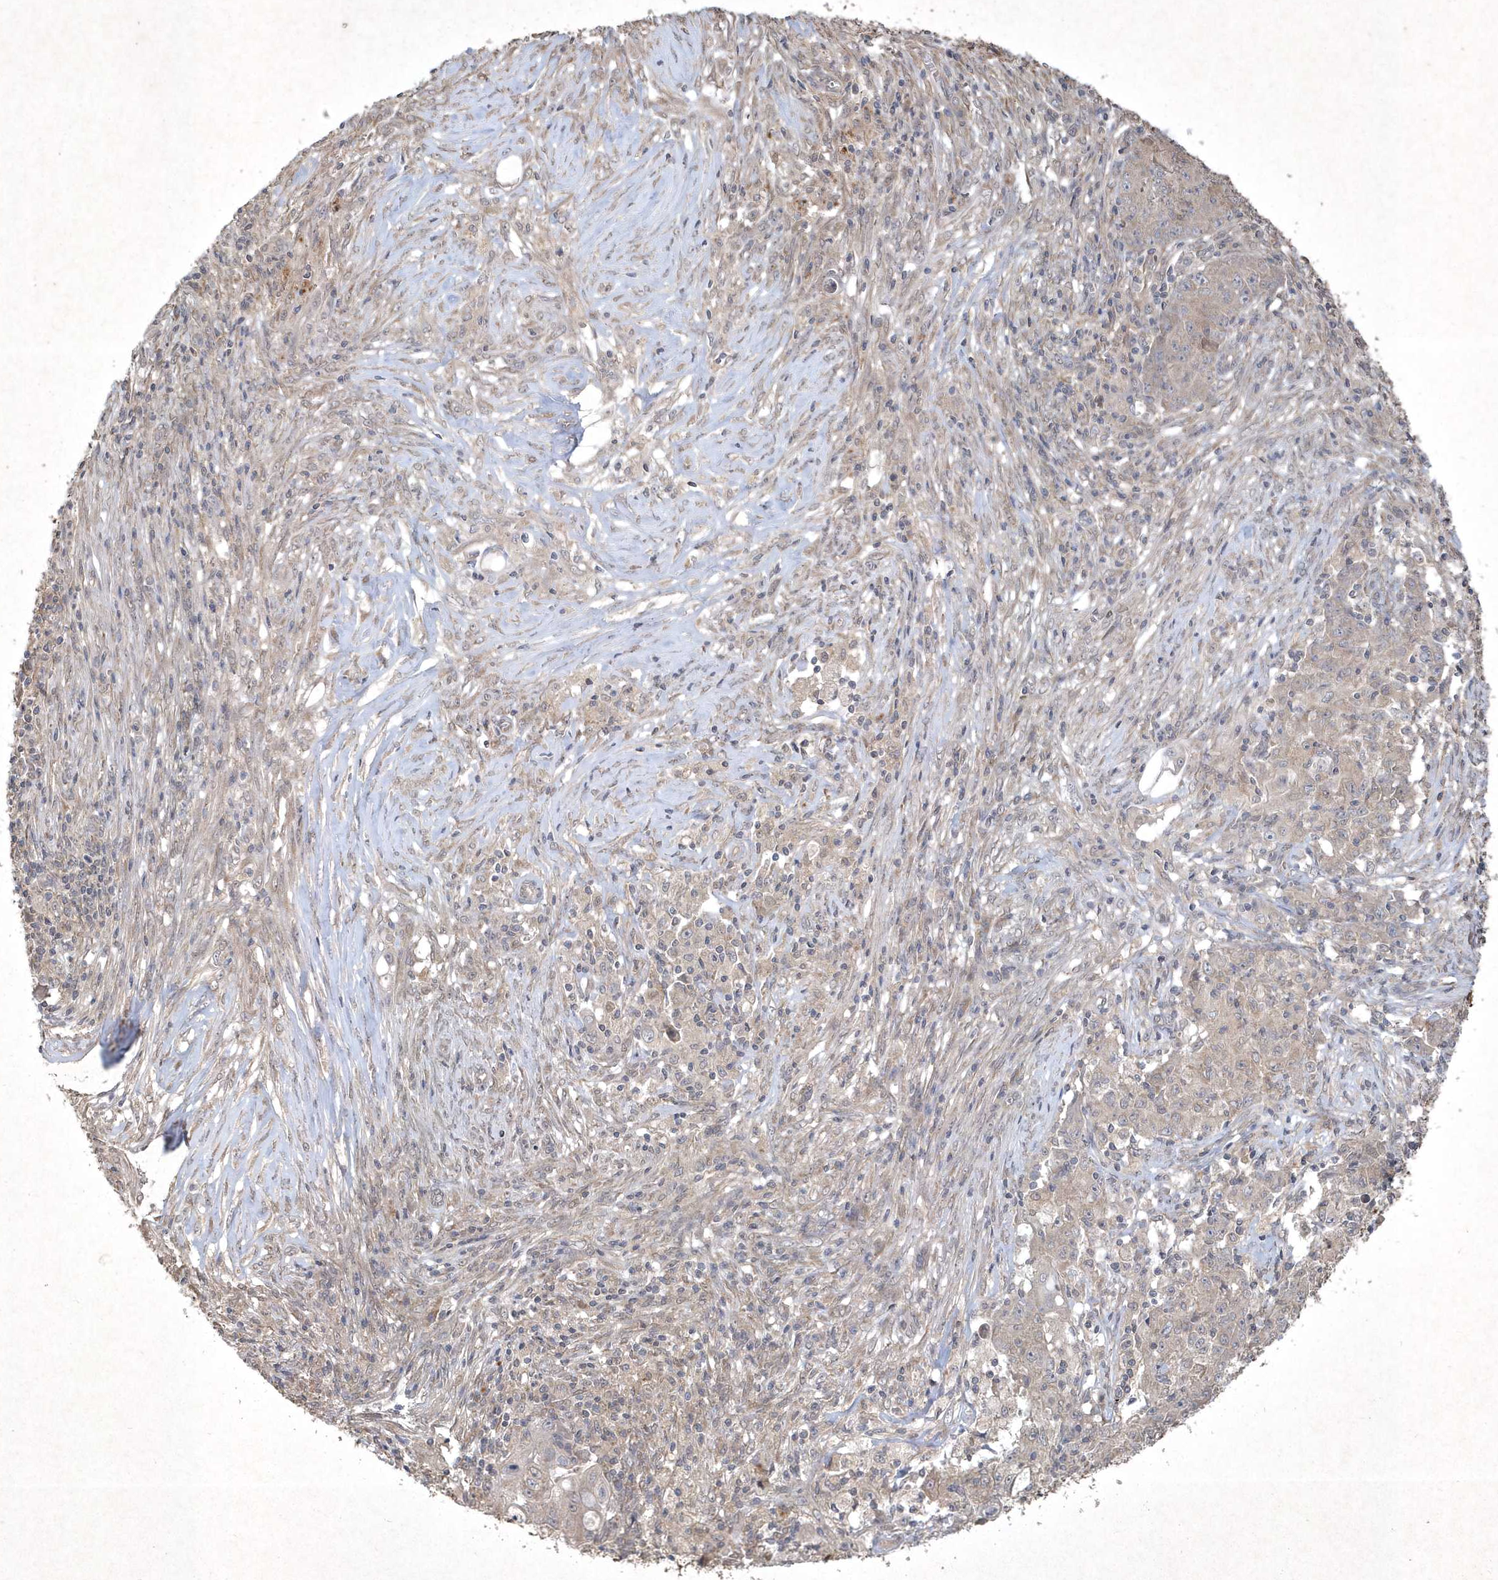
{"staining": {"intensity": "negative", "quantity": "none", "location": "none"}, "tissue": "ovarian cancer", "cell_type": "Tumor cells", "image_type": "cancer", "snomed": [{"axis": "morphology", "description": "Carcinoma, endometroid"}, {"axis": "topography", "description": "Ovary"}], "caption": "An immunohistochemistry micrograph of ovarian cancer is shown. There is no staining in tumor cells of ovarian cancer.", "gene": "AKR7A2", "patient": {"sex": "female", "age": 42}}